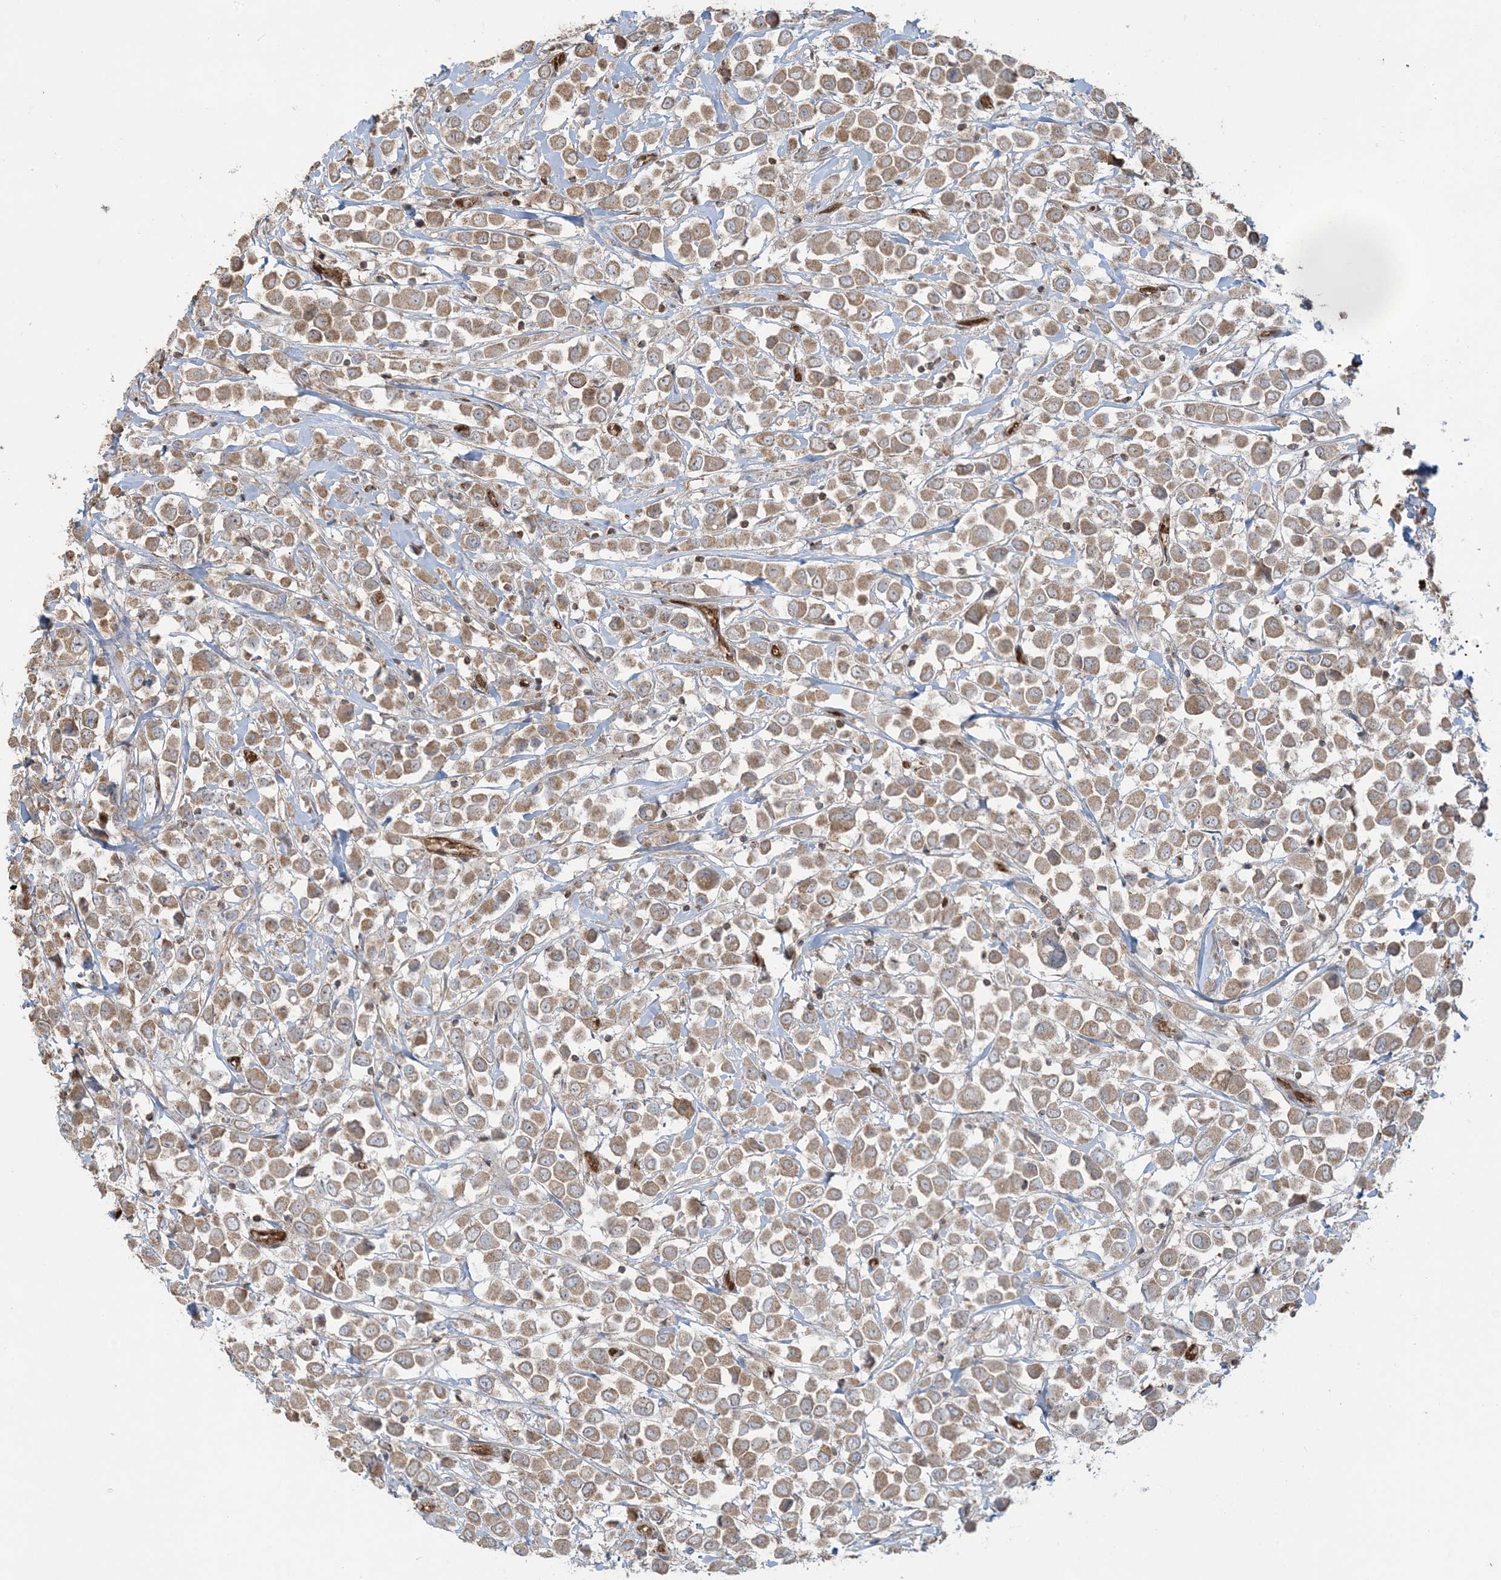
{"staining": {"intensity": "moderate", "quantity": ">75%", "location": "cytoplasmic/membranous"}, "tissue": "breast cancer", "cell_type": "Tumor cells", "image_type": "cancer", "snomed": [{"axis": "morphology", "description": "Duct carcinoma"}, {"axis": "topography", "description": "Breast"}], "caption": "The immunohistochemical stain labels moderate cytoplasmic/membranous positivity in tumor cells of breast cancer tissue. (DAB IHC, brown staining for protein, blue staining for nuclei).", "gene": "PPM1F", "patient": {"sex": "female", "age": 61}}